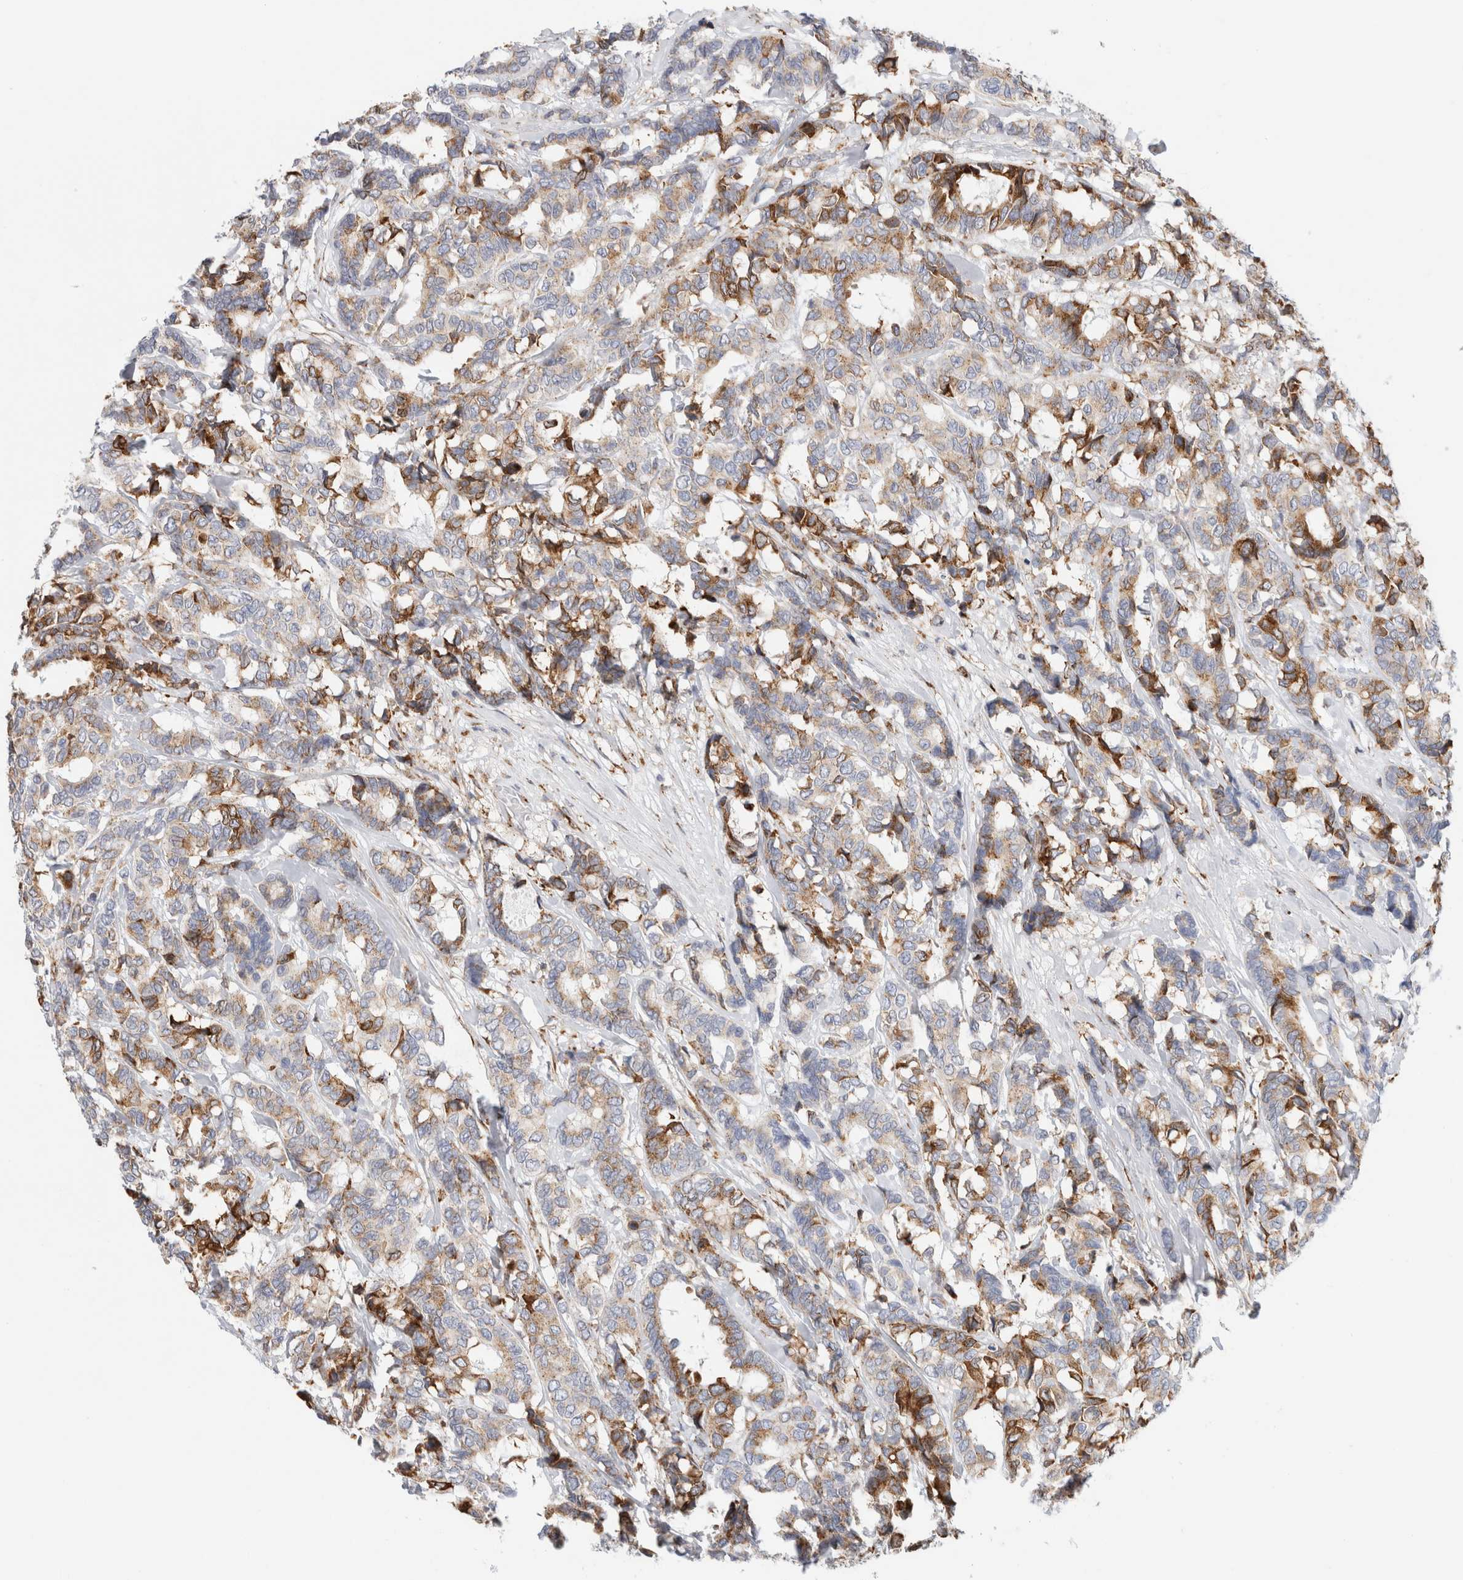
{"staining": {"intensity": "moderate", "quantity": ">75%", "location": "cytoplasmic/membranous"}, "tissue": "breast cancer", "cell_type": "Tumor cells", "image_type": "cancer", "snomed": [{"axis": "morphology", "description": "Duct carcinoma"}, {"axis": "topography", "description": "Breast"}], "caption": "Immunohistochemistry (IHC) of breast intraductal carcinoma demonstrates medium levels of moderate cytoplasmic/membranous expression in about >75% of tumor cells.", "gene": "MCFD2", "patient": {"sex": "female", "age": 87}}